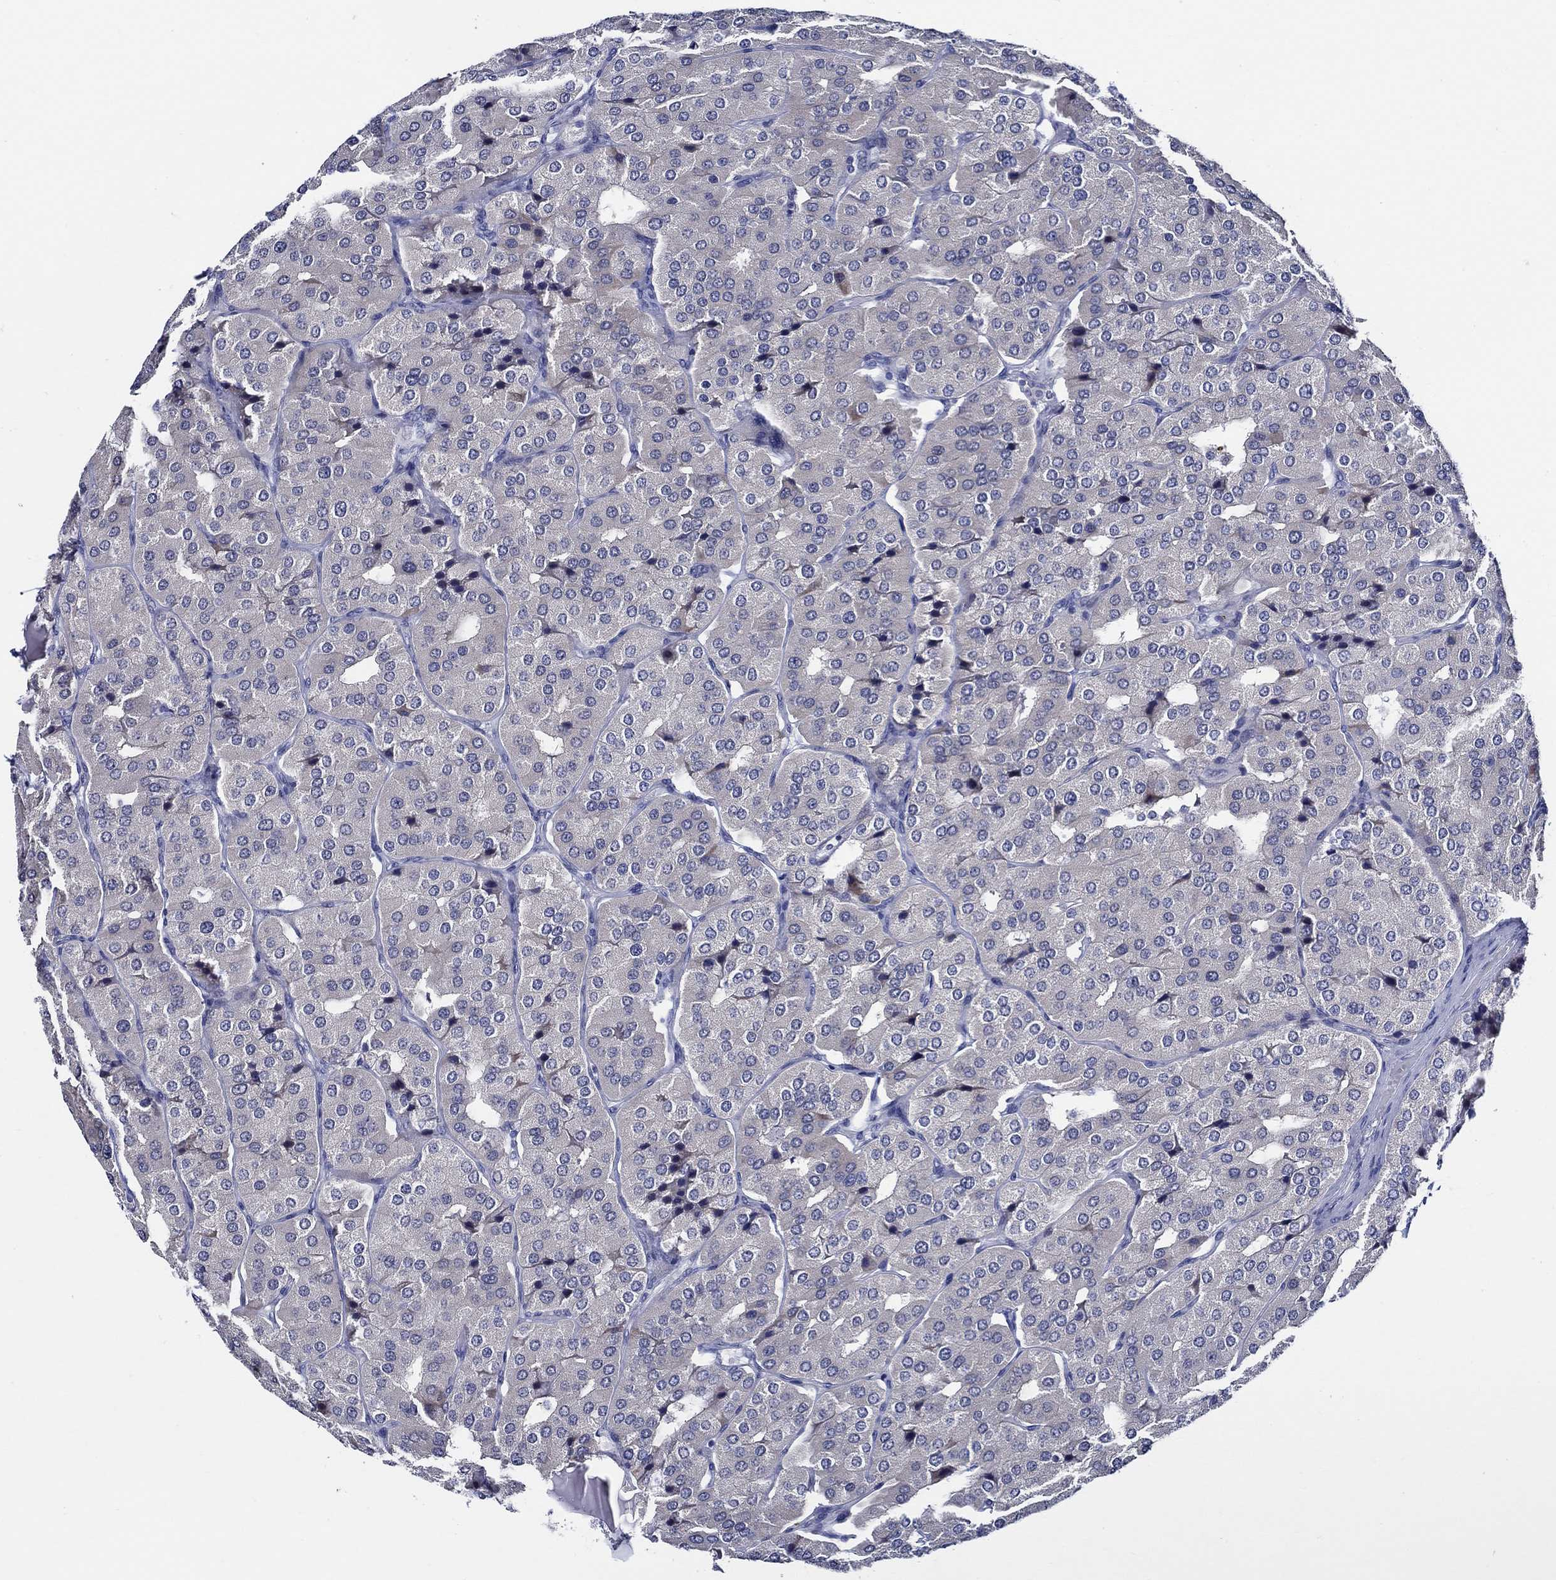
{"staining": {"intensity": "negative", "quantity": "none", "location": "none"}, "tissue": "parathyroid gland", "cell_type": "Glandular cells", "image_type": "normal", "snomed": [{"axis": "morphology", "description": "Normal tissue, NOS"}, {"axis": "morphology", "description": "Adenoma, NOS"}, {"axis": "topography", "description": "Parathyroid gland"}], "caption": "High power microscopy micrograph of an IHC micrograph of normal parathyroid gland, revealing no significant positivity in glandular cells.", "gene": "C8orf48", "patient": {"sex": "female", "age": 86}}